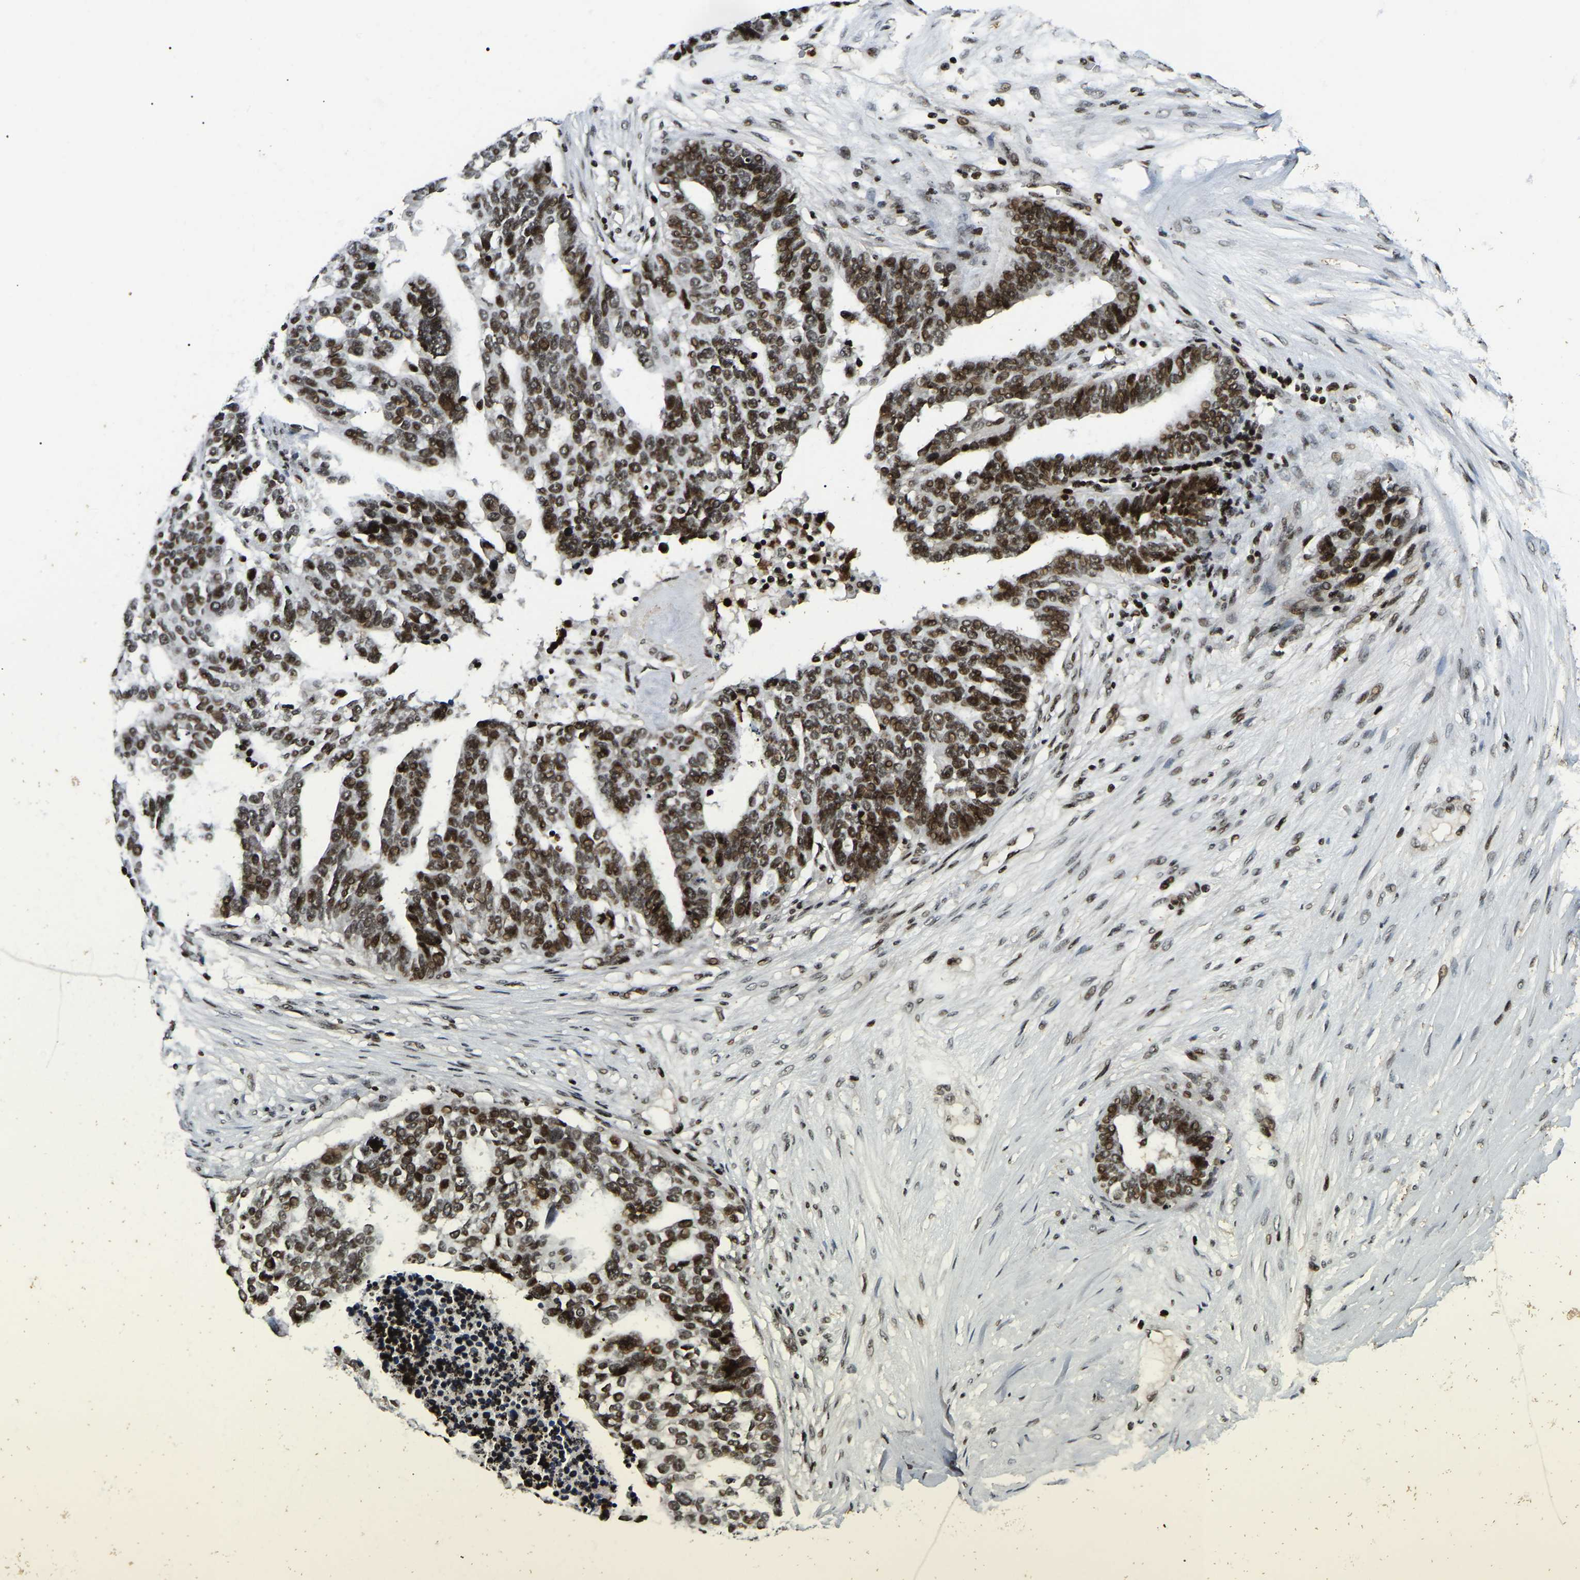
{"staining": {"intensity": "strong", "quantity": ">75%", "location": "nuclear"}, "tissue": "ovarian cancer", "cell_type": "Tumor cells", "image_type": "cancer", "snomed": [{"axis": "morphology", "description": "Cystadenocarcinoma, serous, NOS"}, {"axis": "topography", "description": "Ovary"}], "caption": "Ovarian serous cystadenocarcinoma stained for a protein (brown) shows strong nuclear positive positivity in approximately >75% of tumor cells.", "gene": "LRRC61", "patient": {"sex": "female", "age": 59}}